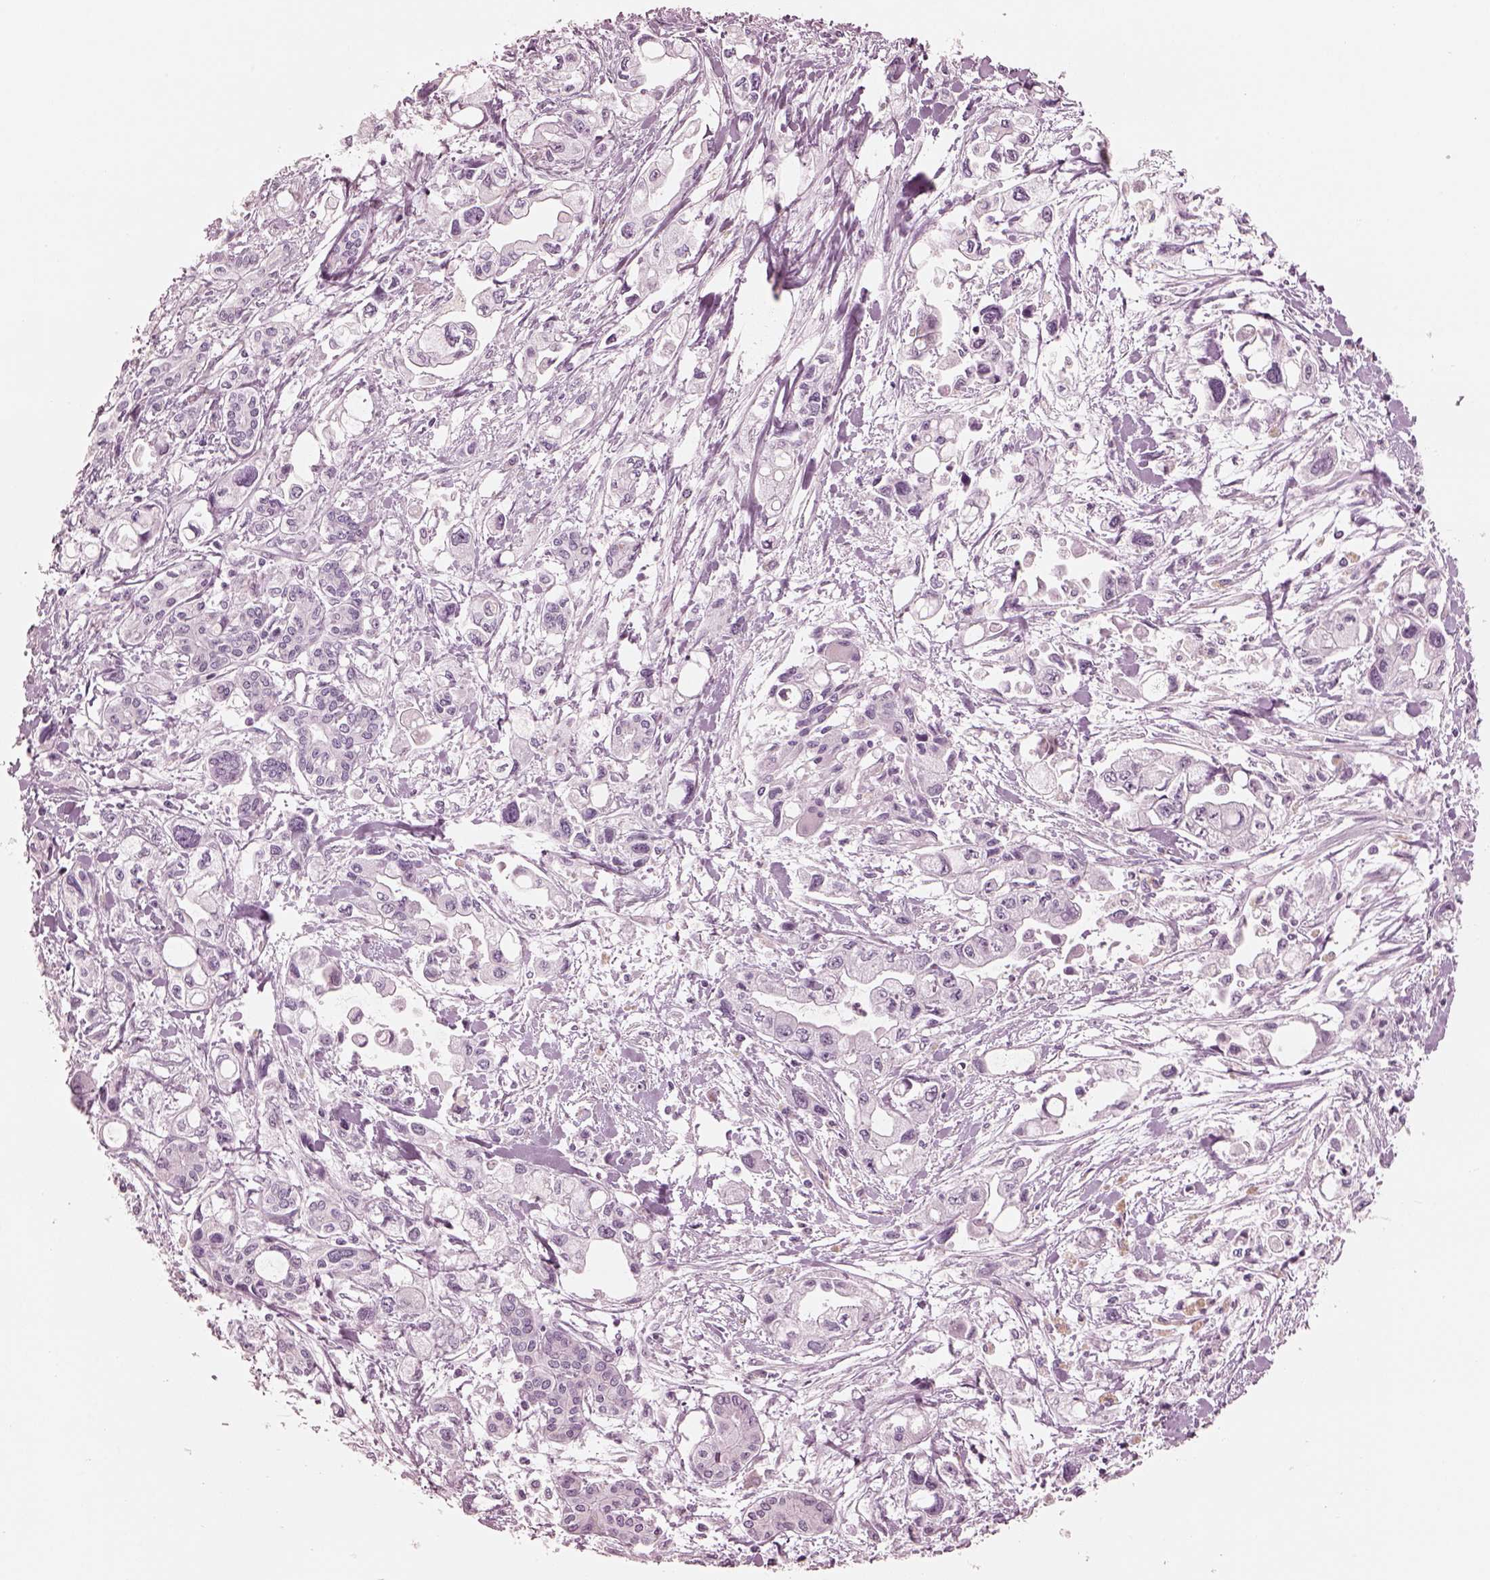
{"staining": {"intensity": "negative", "quantity": "none", "location": "none"}, "tissue": "pancreatic cancer", "cell_type": "Tumor cells", "image_type": "cancer", "snomed": [{"axis": "morphology", "description": "Adenocarcinoma, NOS"}, {"axis": "topography", "description": "Pancreas"}], "caption": "High power microscopy photomicrograph of an immunohistochemistry (IHC) photomicrograph of adenocarcinoma (pancreatic), revealing no significant expression in tumor cells. (DAB immunohistochemistry (IHC) visualized using brightfield microscopy, high magnification).", "gene": "CSH1", "patient": {"sex": "female", "age": 61}}